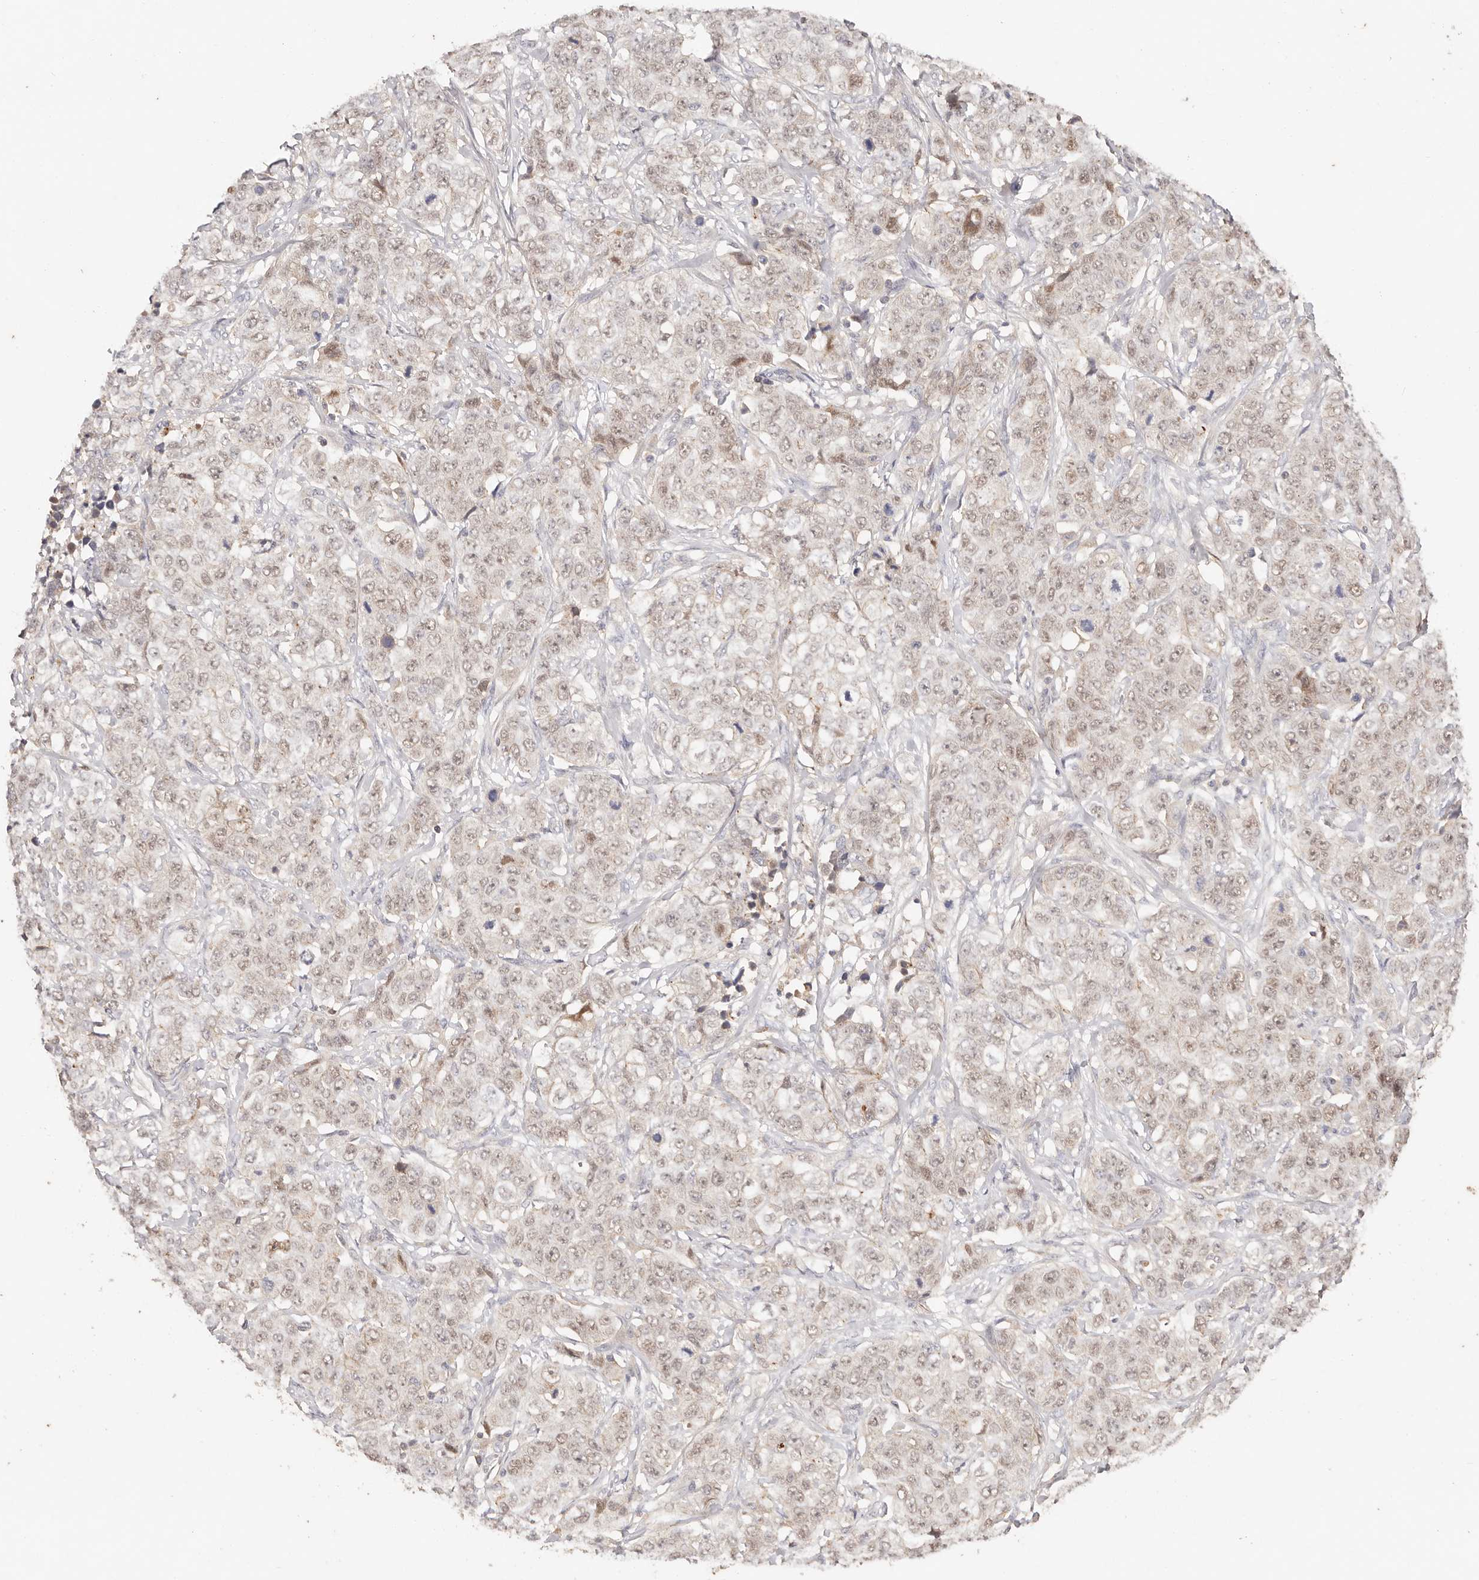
{"staining": {"intensity": "weak", "quantity": "25%-75%", "location": "nuclear"}, "tissue": "stomach cancer", "cell_type": "Tumor cells", "image_type": "cancer", "snomed": [{"axis": "morphology", "description": "Adenocarcinoma, NOS"}, {"axis": "topography", "description": "Stomach"}], "caption": "About 25%-75% of tumor cells in human adenocarcinoma (stomach) show weak nuclear protein positivity as visualized by brown immunohistochemical staining.", "gene": "CXADR", "patient": {"sex": "male", "age": 48}}